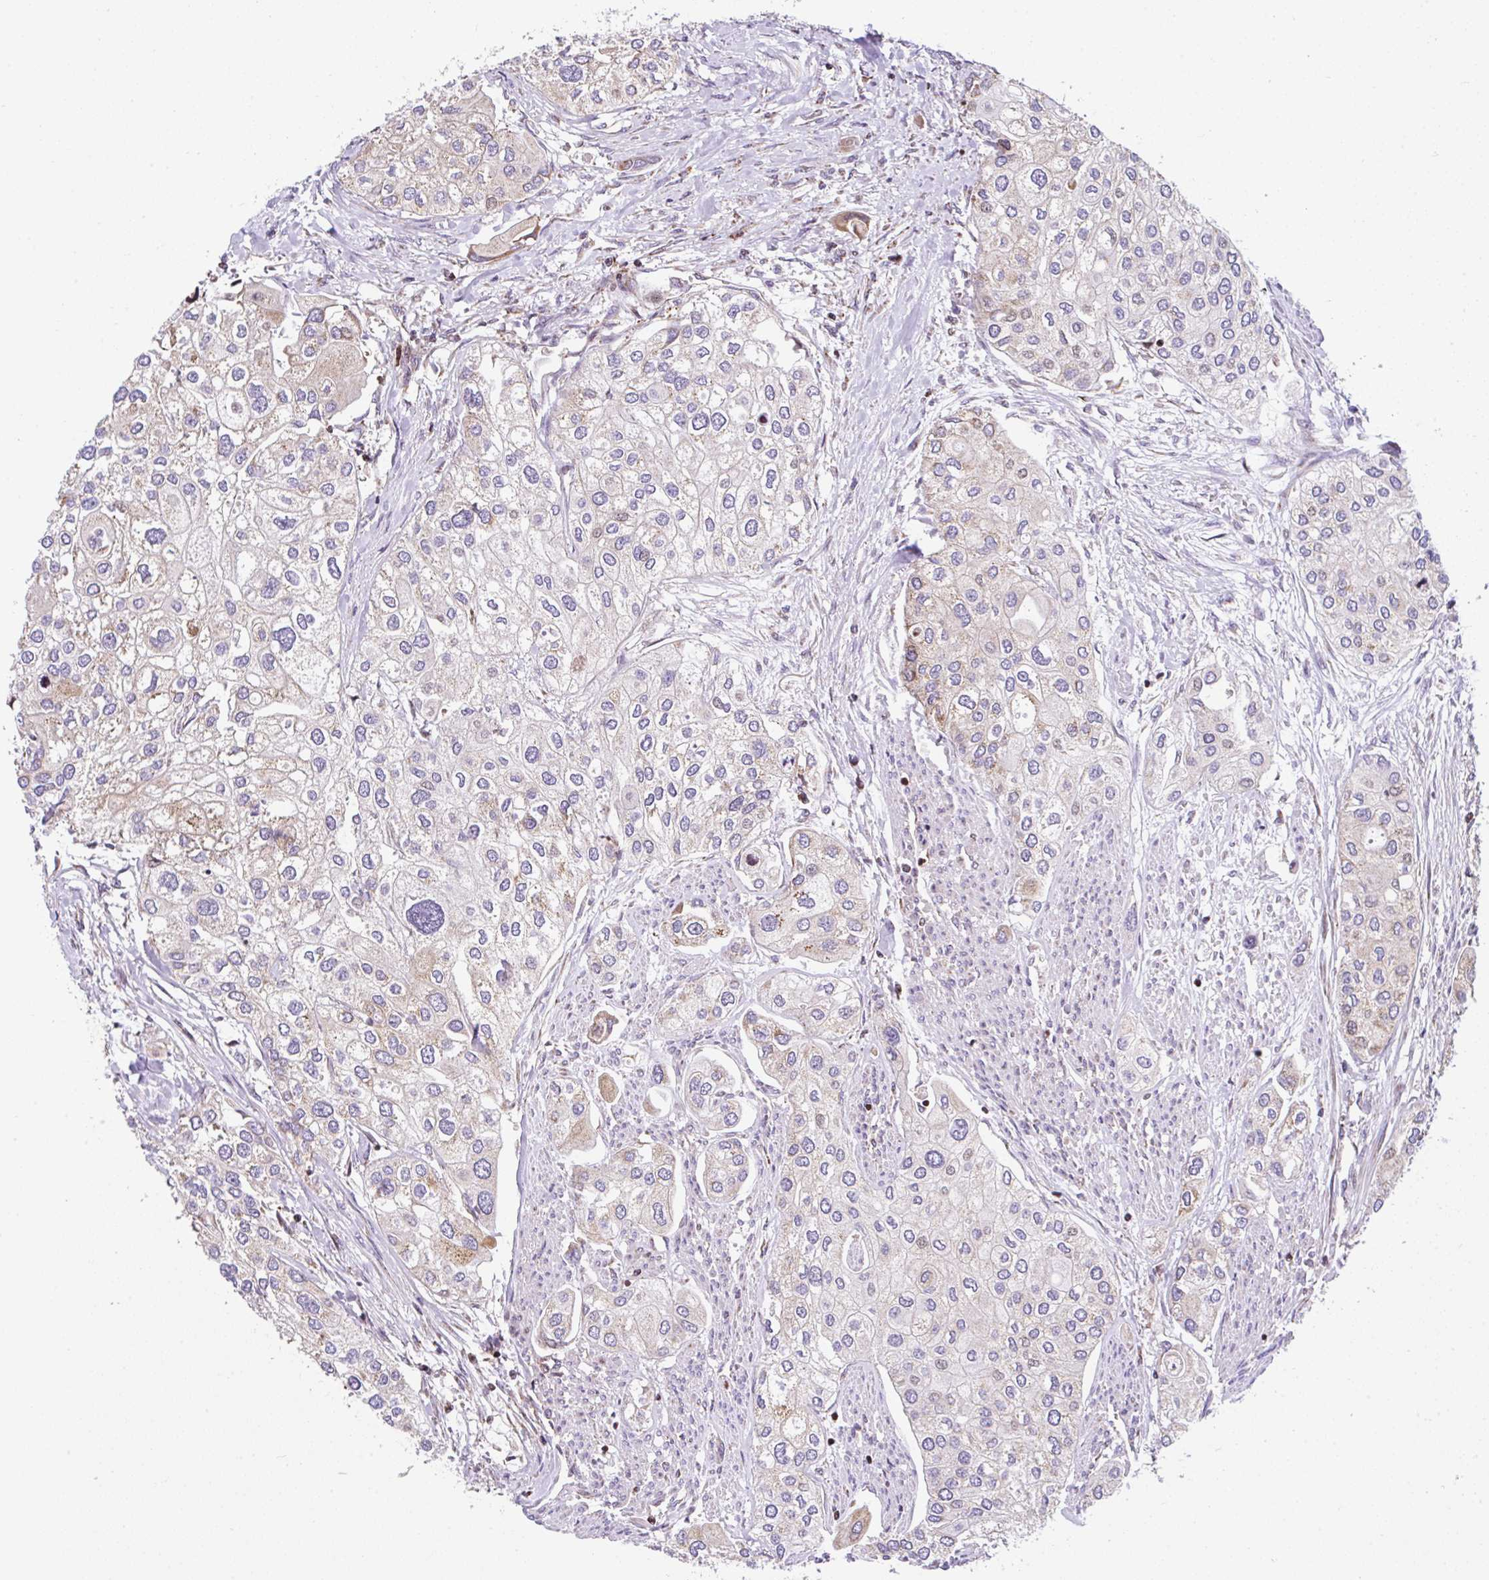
{"staining": {"intensity": "weak", "quantity": "<25%", "location": "cytoplasmic/membranous"}, "tissue": "urothelial cancer", "cell_type": "Tumor cells", "image_type": "cancer", "snomed": [{"axis": "morphology", "description": "Urothelial carcinoma, High grade"}, {"axis": "topography", "description": "Urinary bladder"}], "caption": "Tumor cells show no significant protein expression in urothelial carcinoma (high-grade).", "gene": "FIGNL1", "patient": {"sex": "male", "age": 64}}